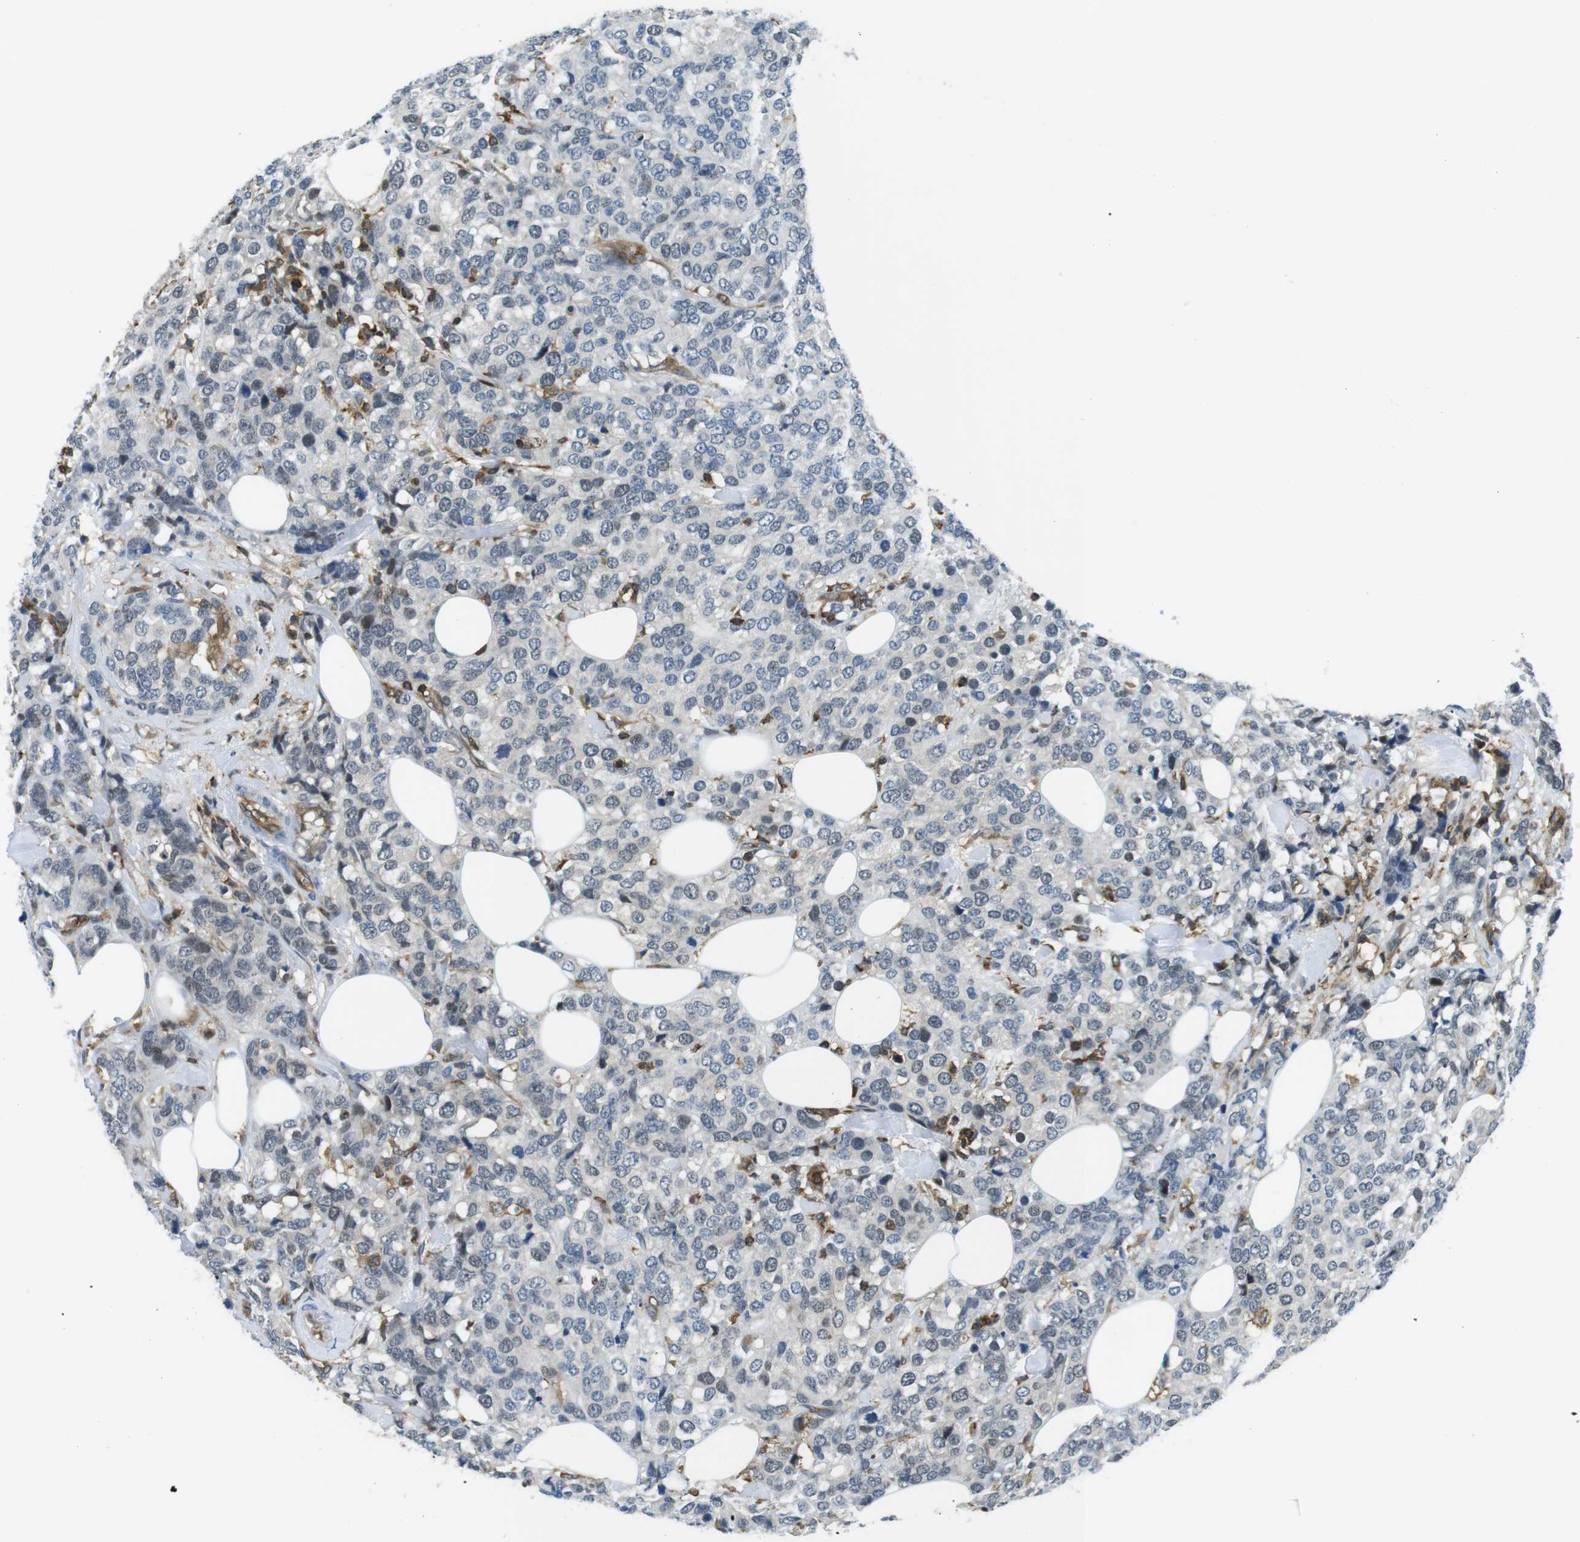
{"staining": {"intensity": "negative", "quantity": "none", "location": "none"}, "tissue": "breast cancer", "cell_type": "Tumor cells", "image_type": "cancer", "snomed": [{"axis": "morphology", "description": "Lobular carcinoma"}, {"axis": "topography", "description": "Breast"}], "caption": "IHC of breast cancer (lobular carcinoma) demonstrates no positivity in tumor cells.", "gene": "STK10", "patient": {"sex": "female", "age": 59}}